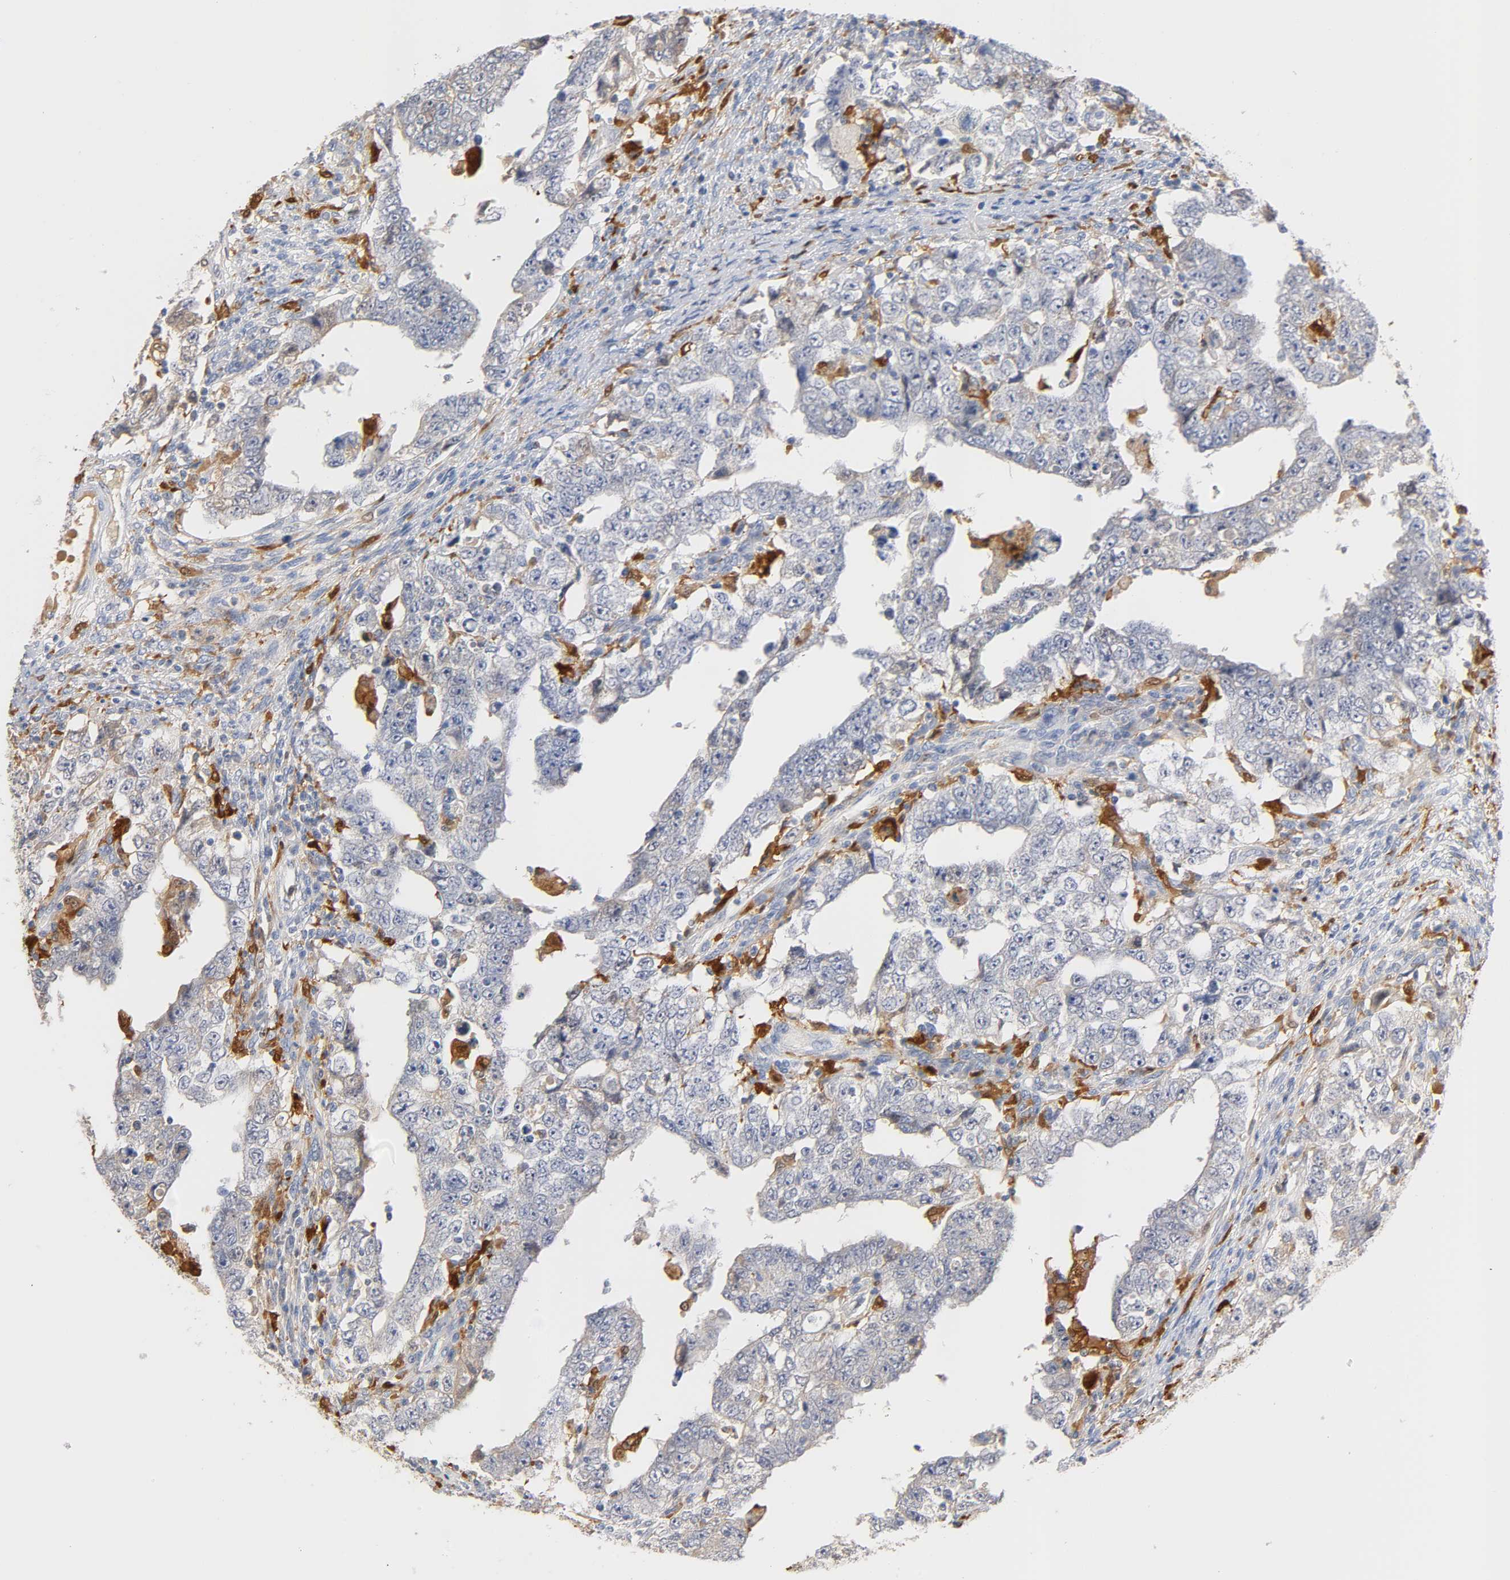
{"staining": {"intensity": "negative", "quantity": "none", "location": "none"}, "tissue": "testis cancer", "cell_type": "Tumor cells", "image_type": "cancer", "snomed": [{"axis": "morphology", "description": "Carcinoma, Embryonal, NOS"}, {"axis": "topography", "description": "Testis"}], "caption": "There is no significant positivity in tumor cells of testis cancer (embryonal carcinoma).", "gene": "IL18", "patient": {"sex": "male", "age": 26}}